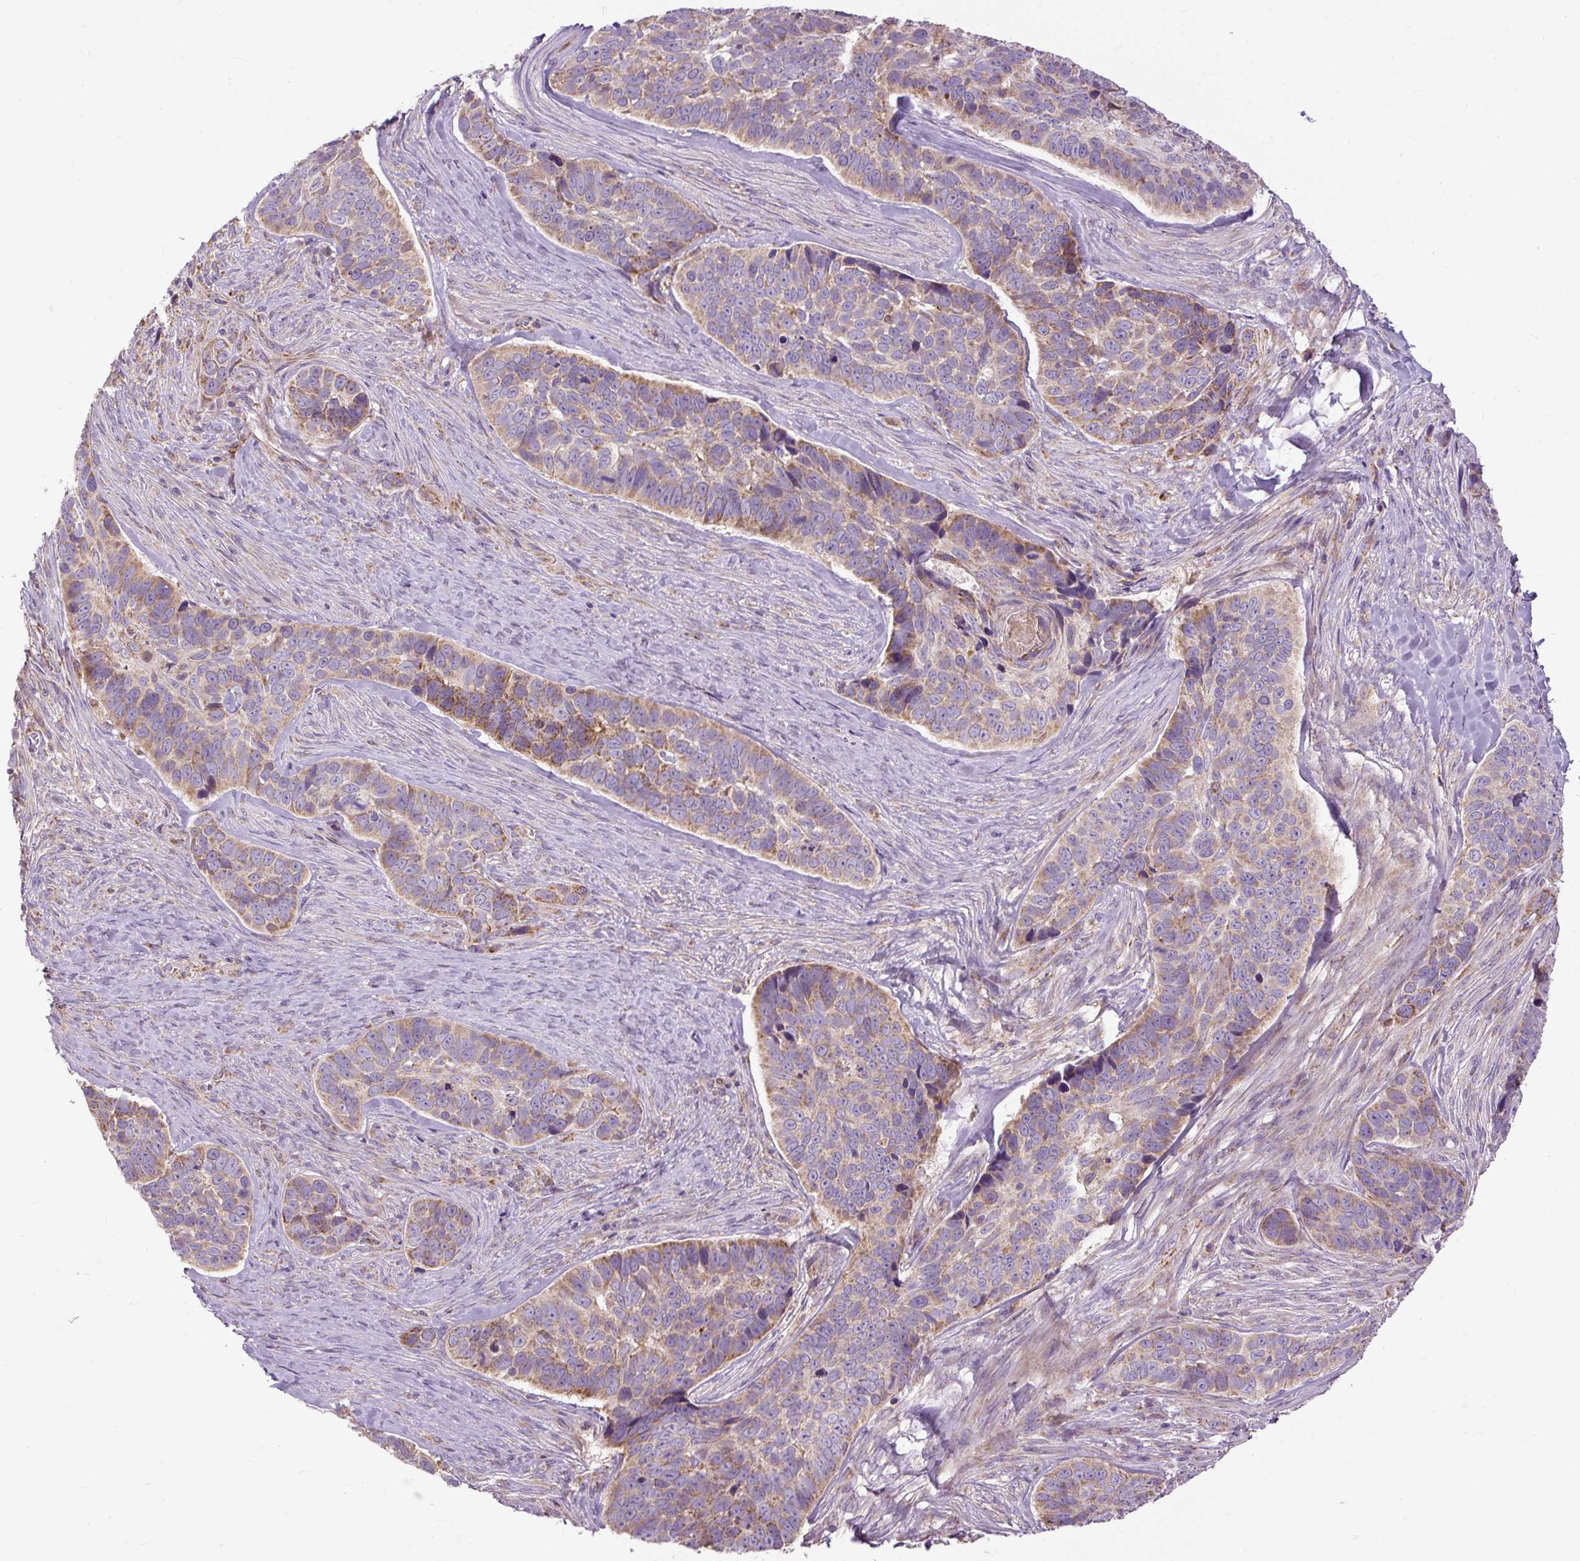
{"staining": {"intensity": "weak", "quantity": "25%-75%", "location": "cytoplasmic/membranous"}, "tissue": "skin cancer", "cell_type": "Tumor cells", "image_type": "cancer", "snomed": [{"axis": "morphology", "description": "Basal cell carcinoma"}, {"axis": "topography", "description": "Skin"}], "caption": "Protein staining of skin basal cell carcinoma tissue exhibits weak cytoplasmic/membranous positivity in about 25%-75% of tumor cells.", "gene": "TM2D3", "patient": {"sex": "female", "age": 82}}